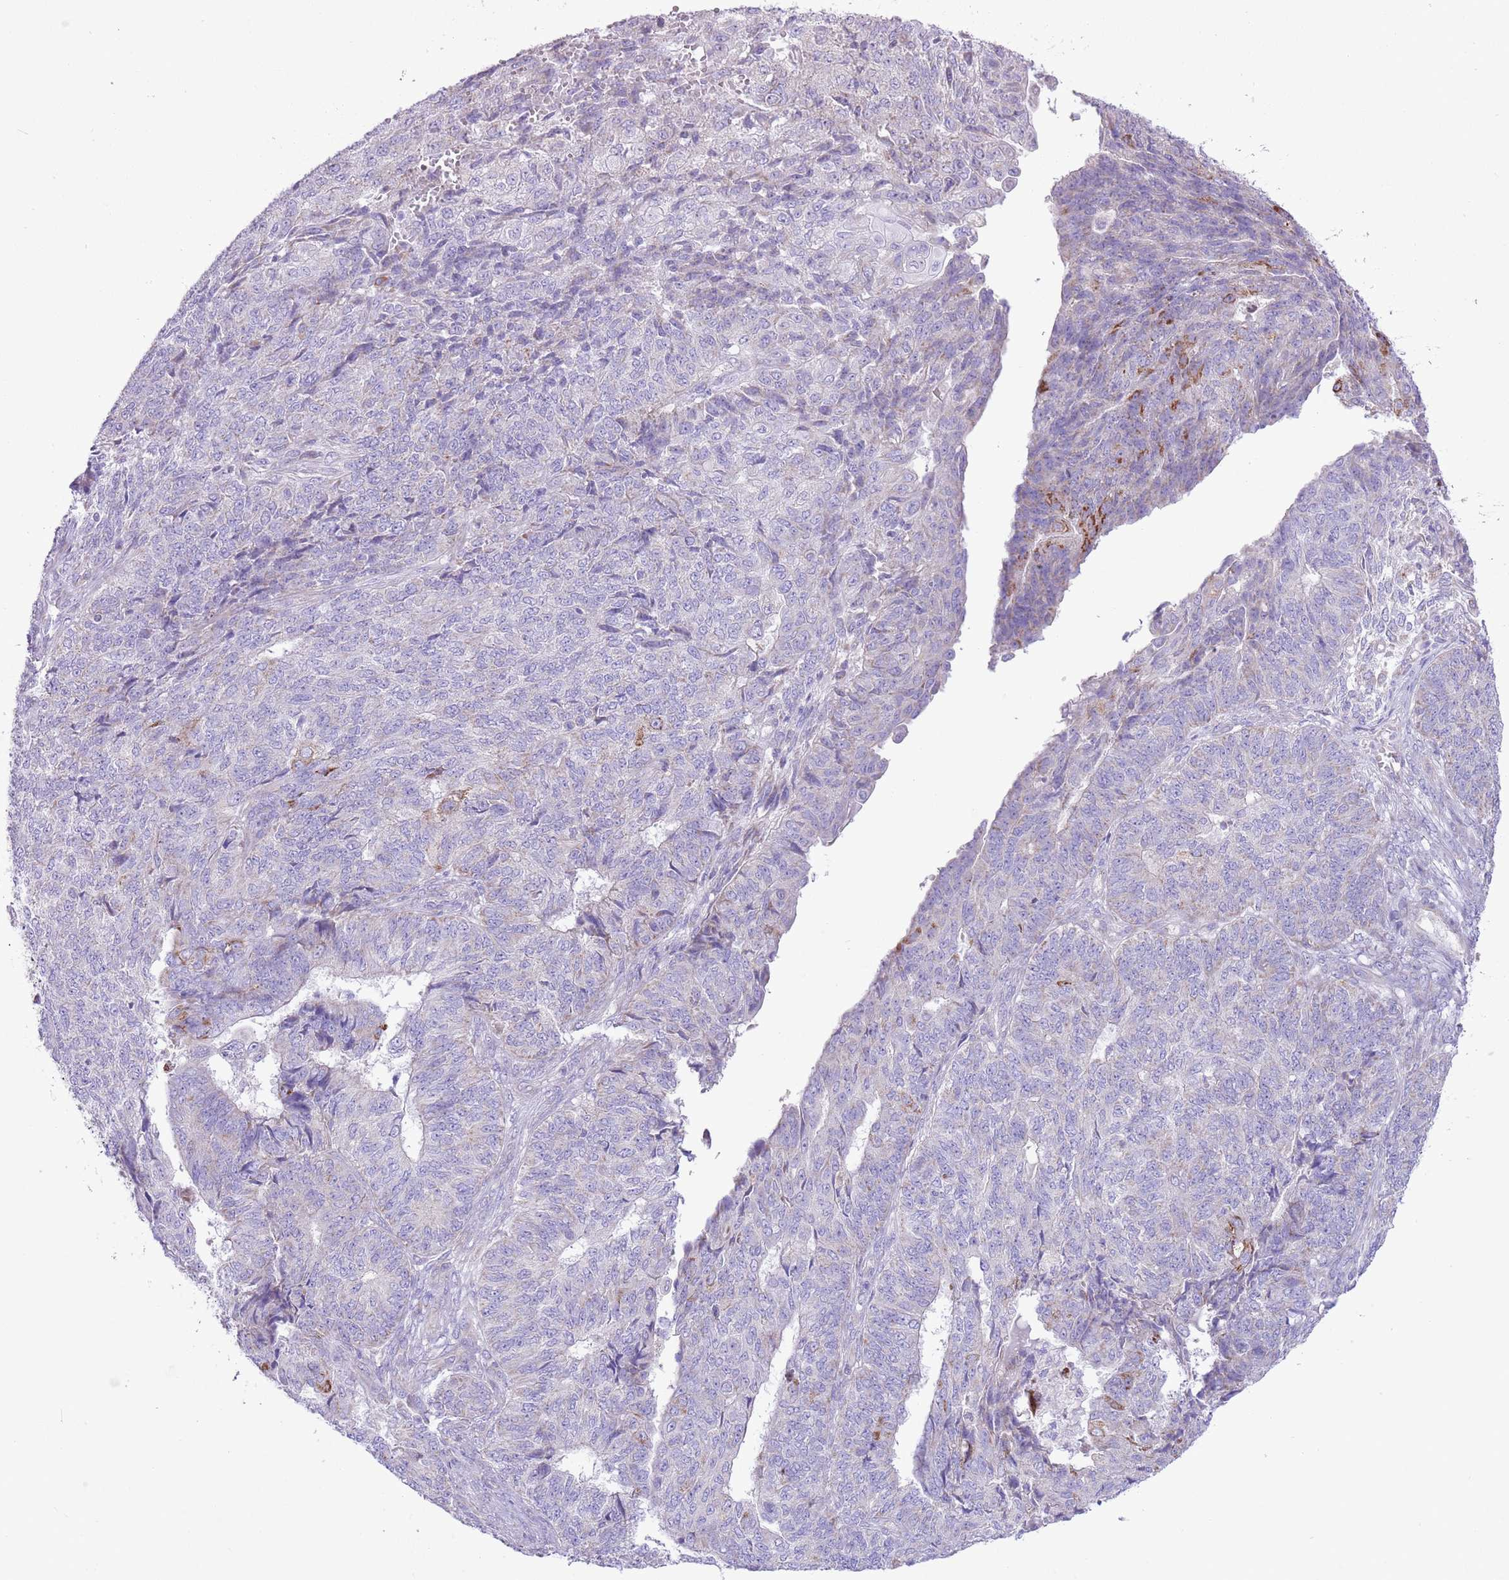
{"staining": {"intensity": "negative", "quantity": "none", "location": "none"}, "tissue": "endometrial cancer", "cell_type": "Tumor cells", "image_type": "cancer", "snomed": [{"axis": "morphology", "description": "Adenocarcinoma, NOS"}, {"axis": "topography", "description": "Endometrium"}], "caption": "Immunohistochemical staining of human endometrial adenocarcinoma shows no significant staining in tumor cells.", "gene": "OAZ2", "patient": {"sex": "female", "age": 32}}